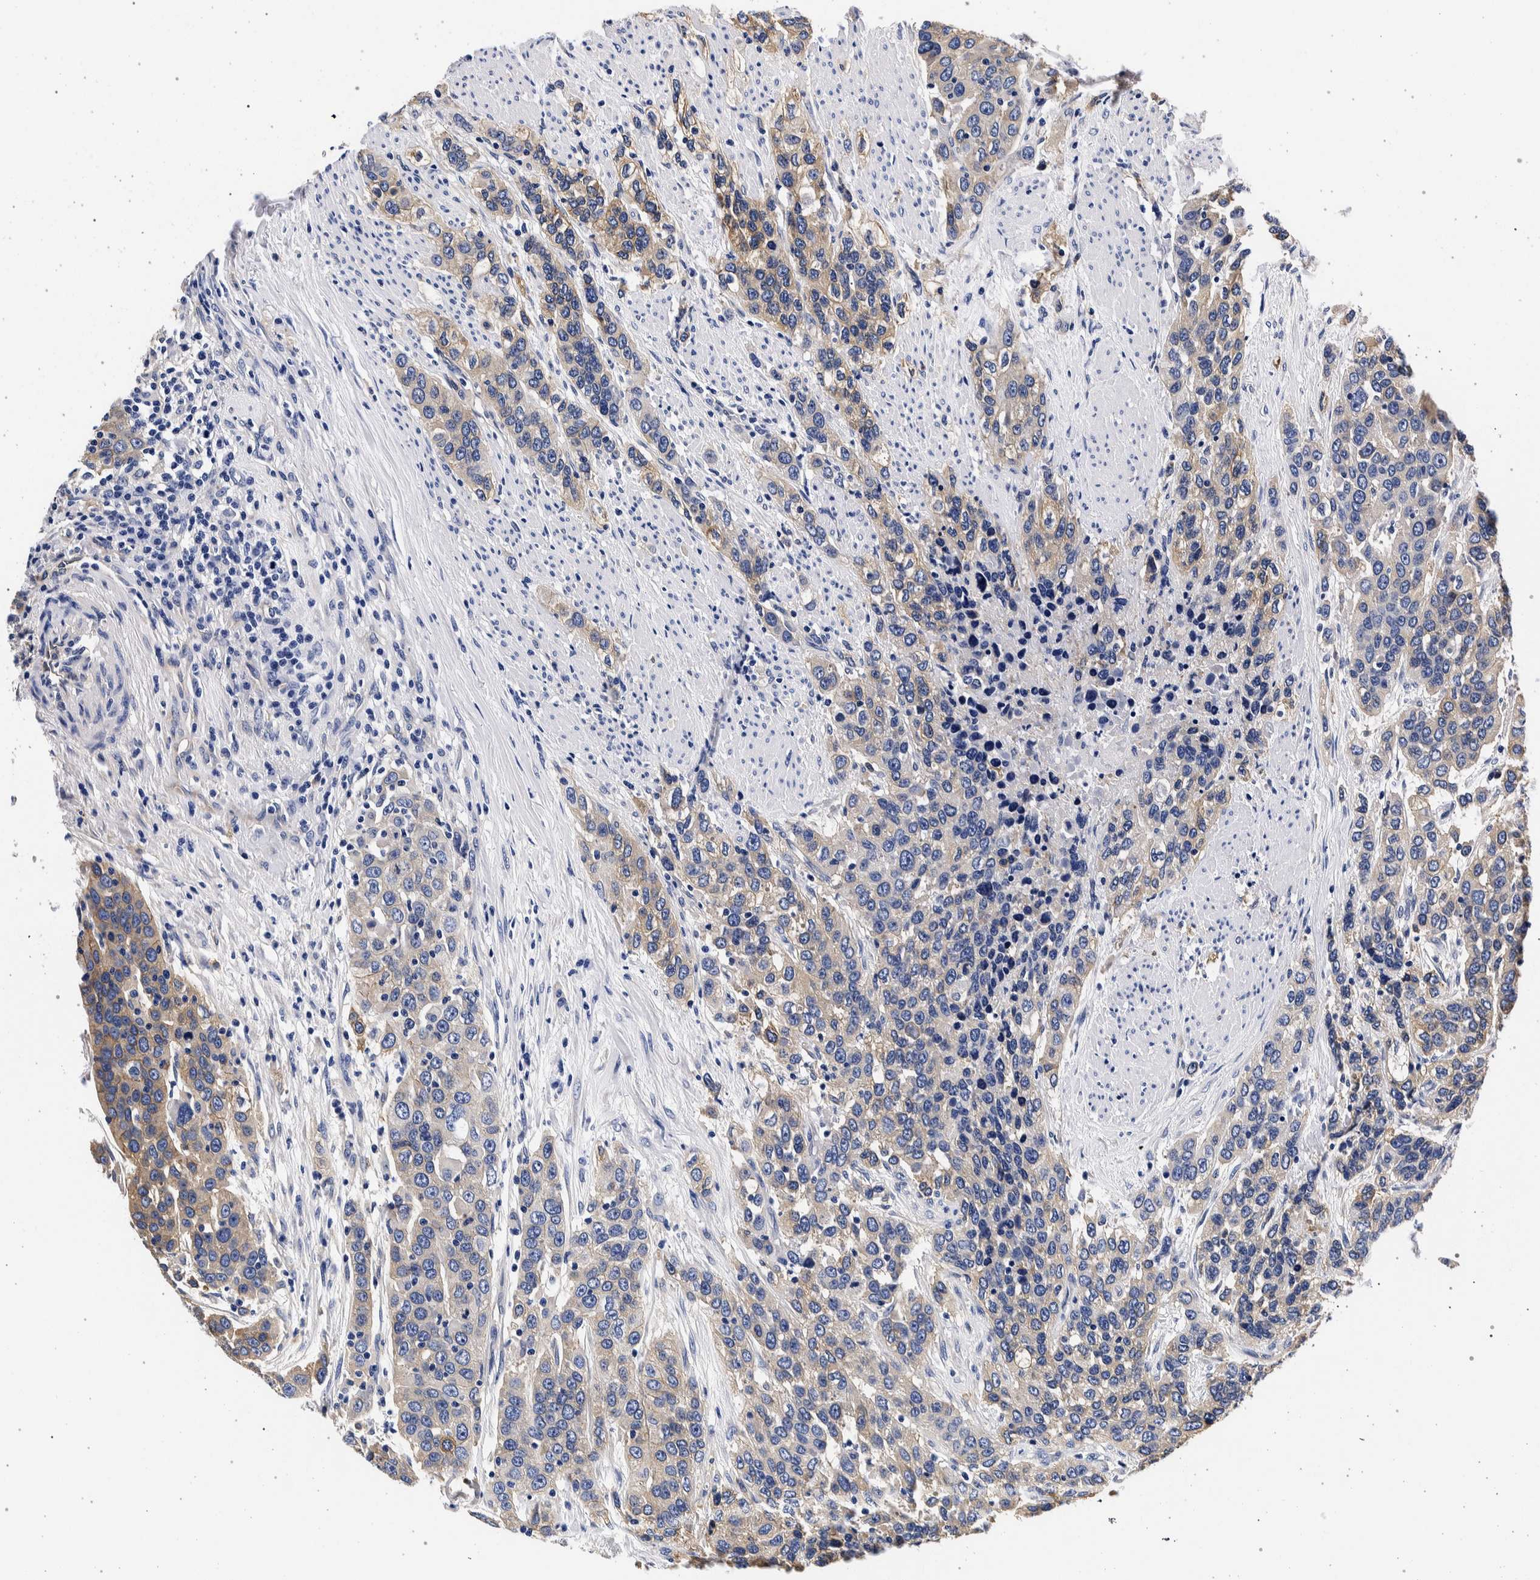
{"staining": {"intensity": "weak", "quantity": "<25%", "location": "cytoplasmic/membranous"}, "tissue": "urothelial cancer", "cell_type": "Tumor cells", "image_type": "cancer", "snomed": [{"axis": "morphology", "description": "Urothelial carcinoma, High grade"}, {"axis": "topography", "description": "Urinary bladder"}], "caption": "Tumor cells show no significant positivity in high-grade urothelial carcinoma.", "gene": "NIBAN2", "patient": {"sex": "female", "age": 80}}